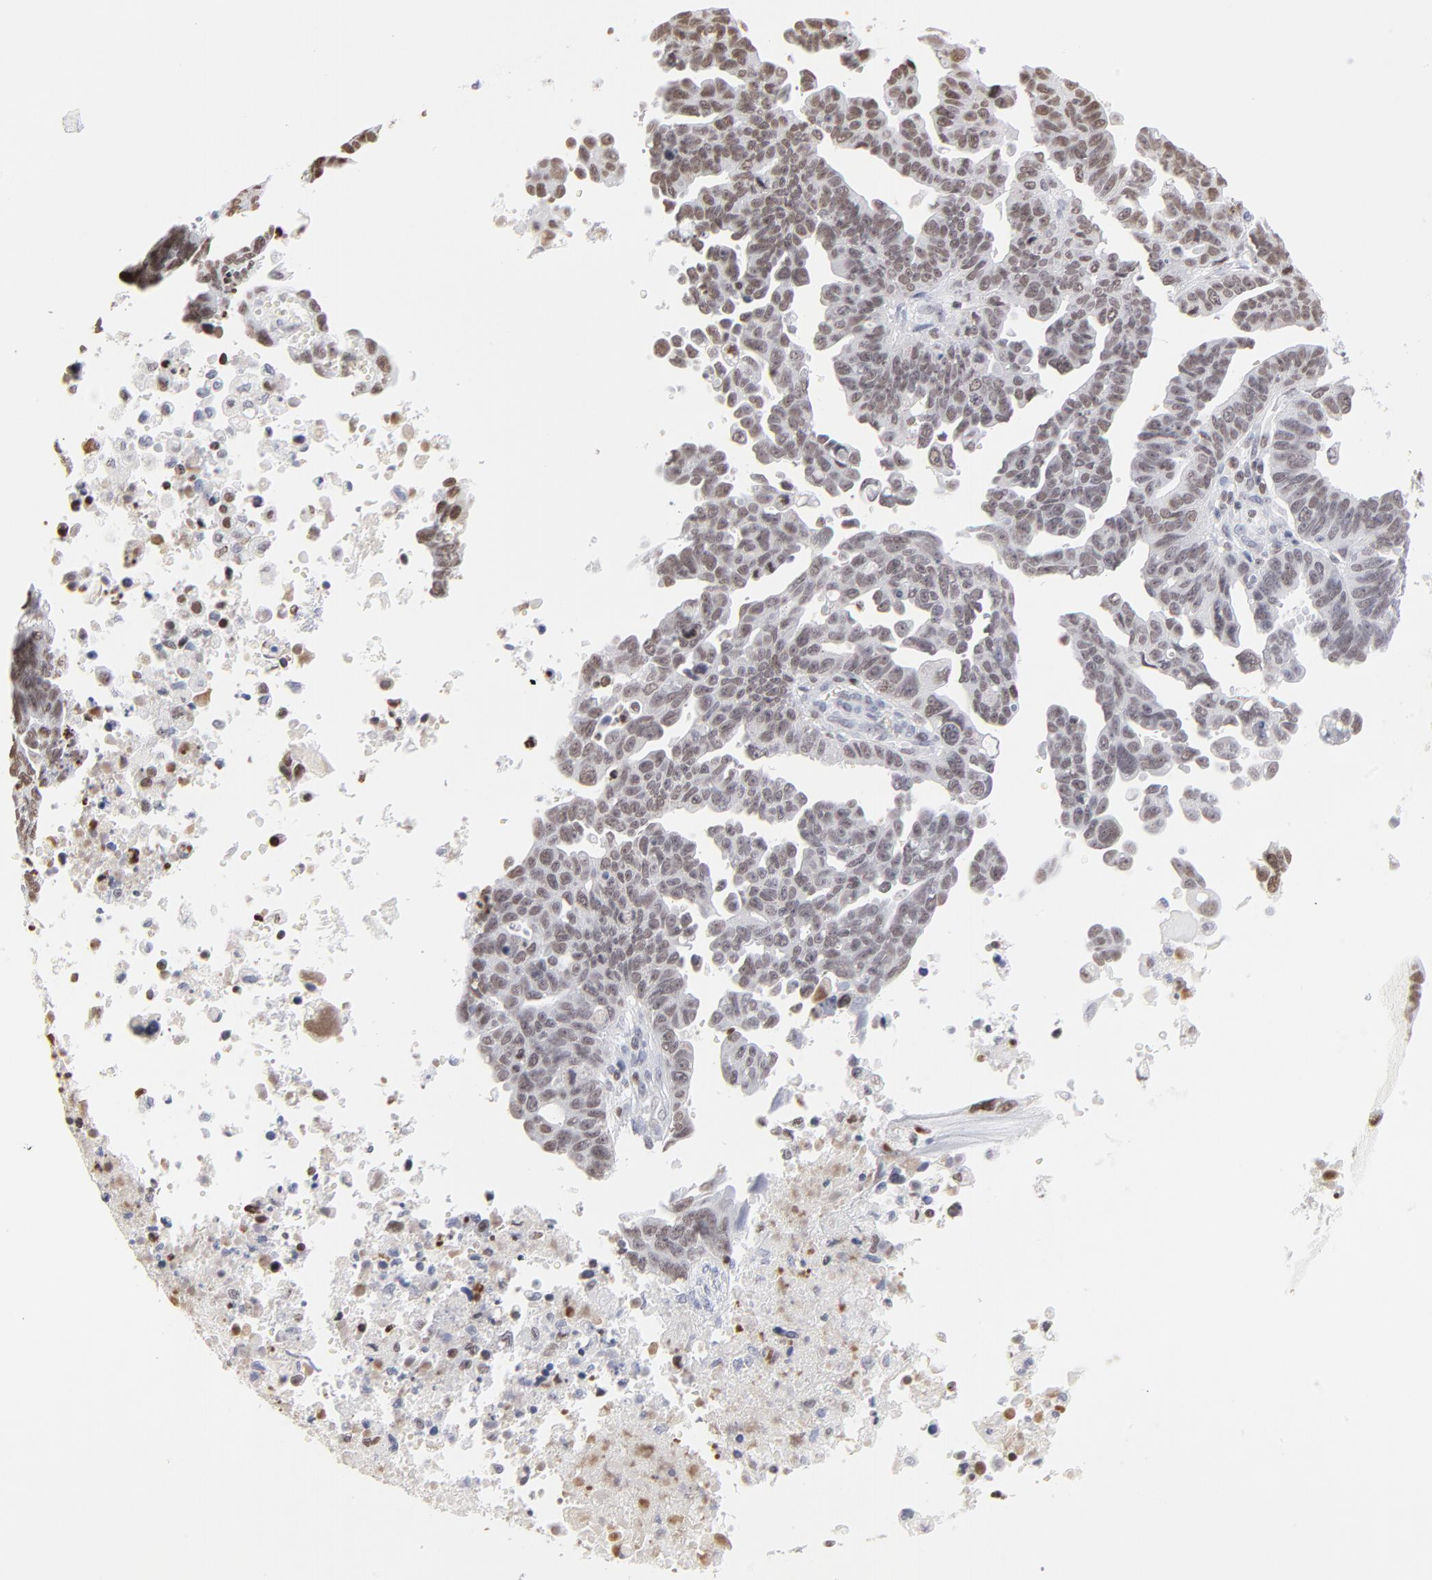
{"staining": {"intensity": "moderate", "quantity": "25%-75%", "location": "nuclear"}, "tissue": "ovarian cancer", "cell_type": "Tumor cells", "image_type": "cancer", "snomed": [{"axis": "morphology", "description": "Carcinoma, endometroid"}, {"axis": "morphology", "description": "Cystadenocarcinoma, serous, NOS"}, {"axis": "topography", "description": "Ovary"}], "caption": "IHC image of neoplastic tissue: serous cystadenocarcinoma (ovarian) stained using IHC reveals medium levels of moderate protein expression localized specifically in the nuclear of tumor cells, appearing as a nuclear brown color.", "gene": "PARP1", "patient": {"sex": "female", "age": 45}}